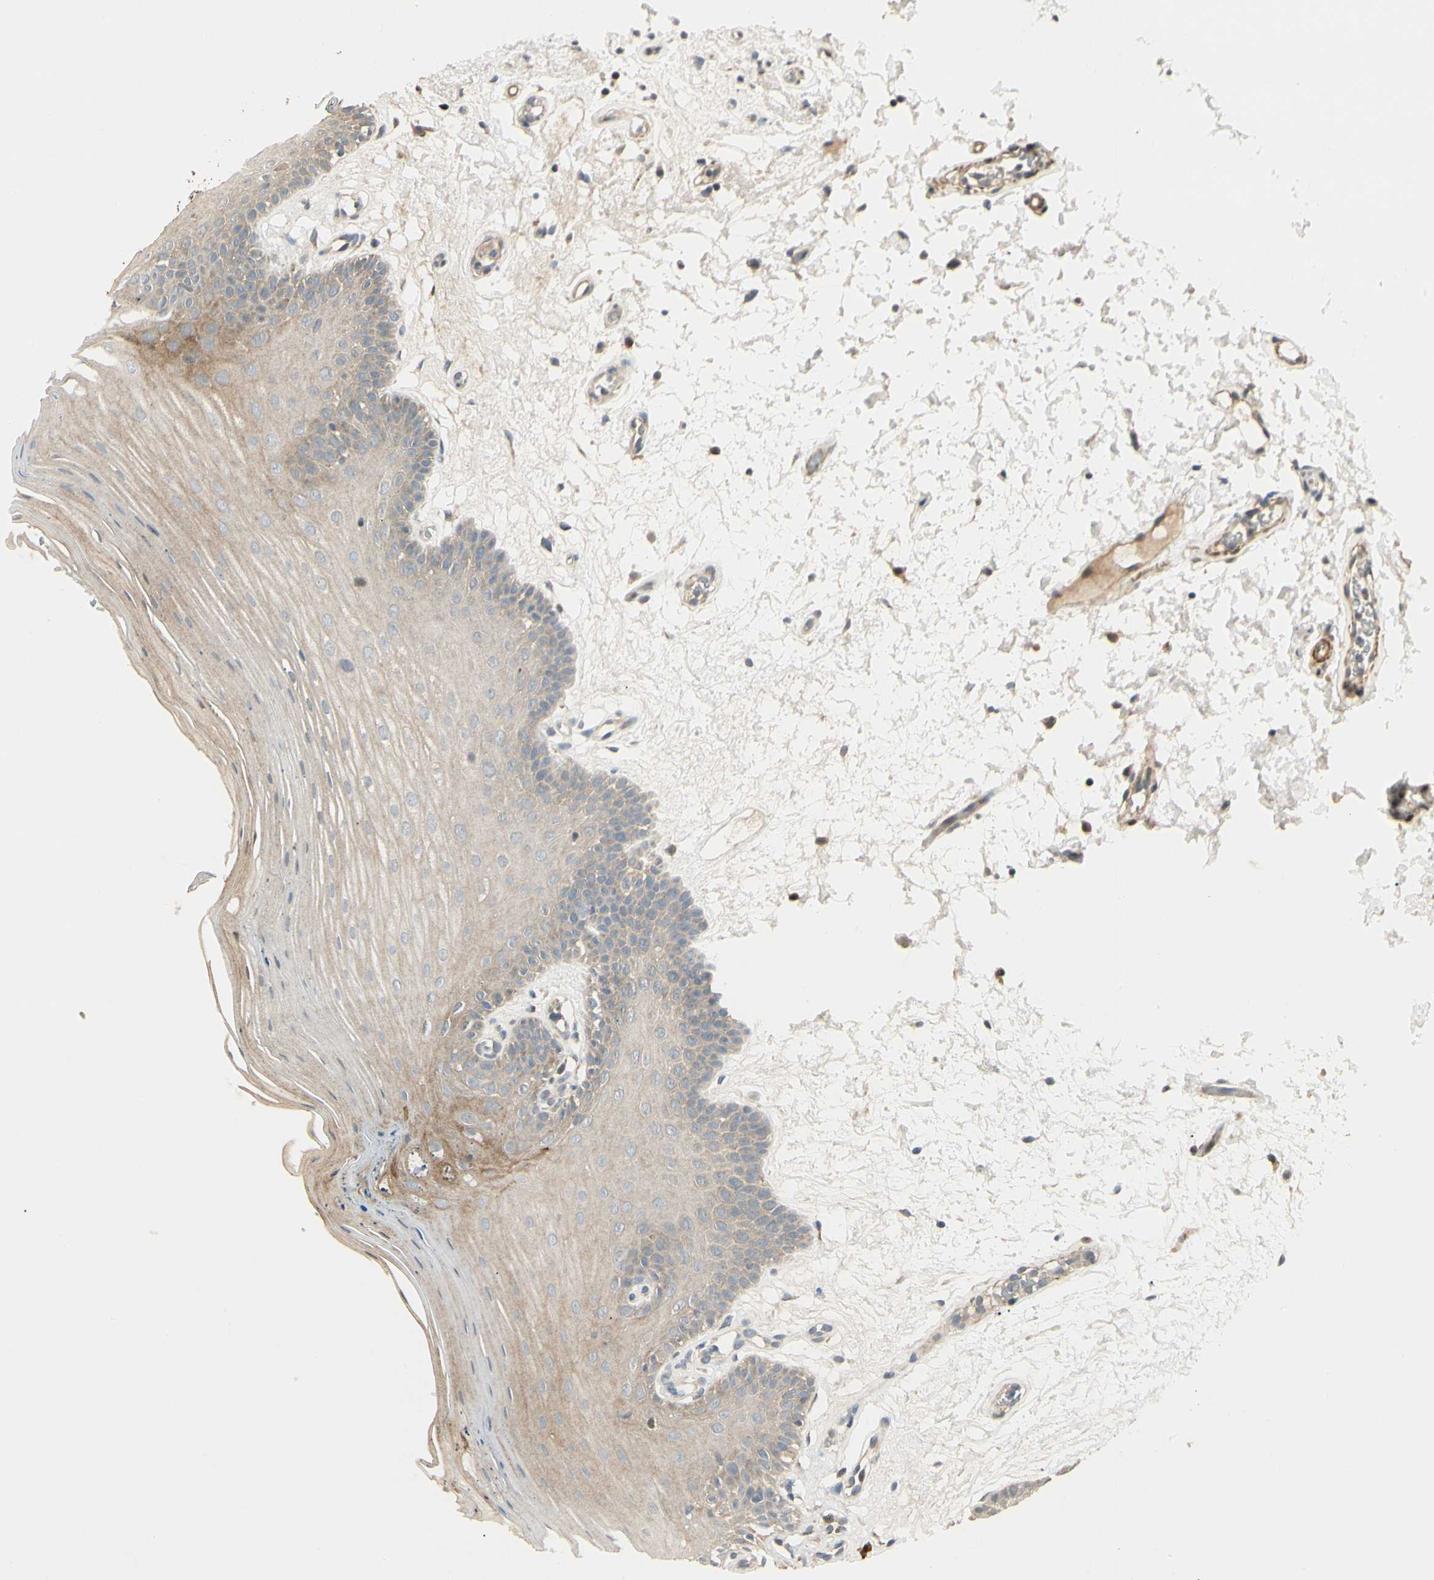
{"staining": {"intensity": "moderate", "quantity": "25%-75%", "location": "cytoplasmic/membranous"}, "tissue": "oral mucosa", "cell_type": "Squamous epithelial cells", "image_type": "normal", "snomed": [{"axis": "morphology", "description": "Normal tissue, NOS"}, {"axis": "morphology", "description": "Squamous cell carcinoma, NOS"}, {"axis": "topography", "description": "Skeletal muscle"}, {"axis": "topography", "description": "Oral tissue"}, {"axis": "topography", "description": "Head-Neck"}], "caption": "Squamous epithelial cells display medium levels of moderate cytoplasmic/membranous staining in approximately 25%-75% of cells in benign human oral mucosa.", "gene": "P4HA3", "patient": {"sex": "male", "age": 71}}